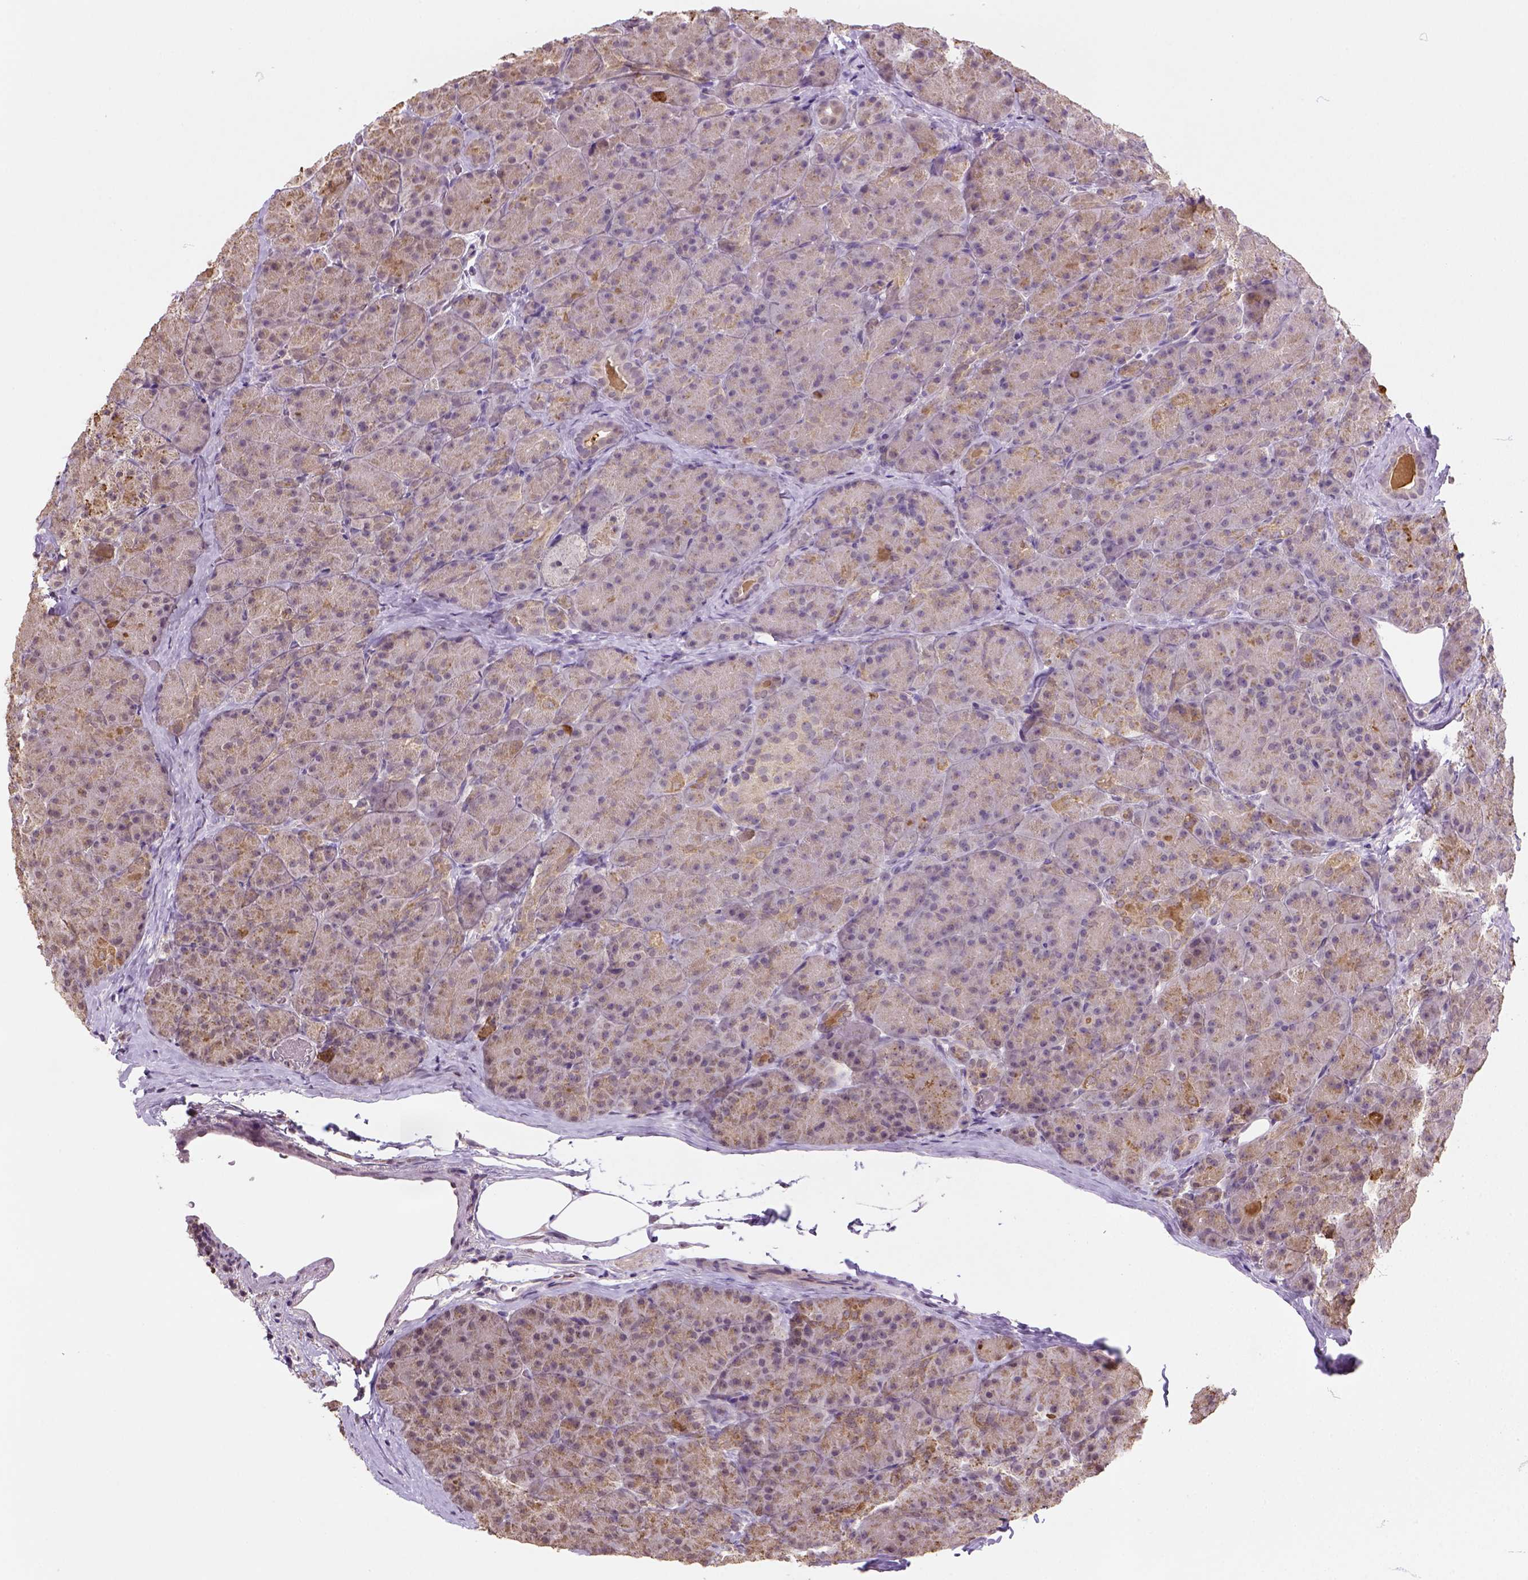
{"staining": {"intensity": "moderate", "quantity": ">75%", "location": "cytoplasmic/membranous"}, "tissue": "pancreas", "cell_type": "Exocrine glandular cells", "image_type": "normal", "snomed": [{"axis": "morphology", "description": "Normal tissue, NOS"}, {"axis": "topography", "description": "Pancreas"}], "caption": "This image exhibits normal pancreas stained with immunohistochemistry to label a protein in brown. The cytoplasmic/membranous of exocrine glandular cells show moderate positivity for the protein. Nuclei are counter-stained blue.", "gene": "NUDT10", "patient": {"sex": "male", "age": 57}}